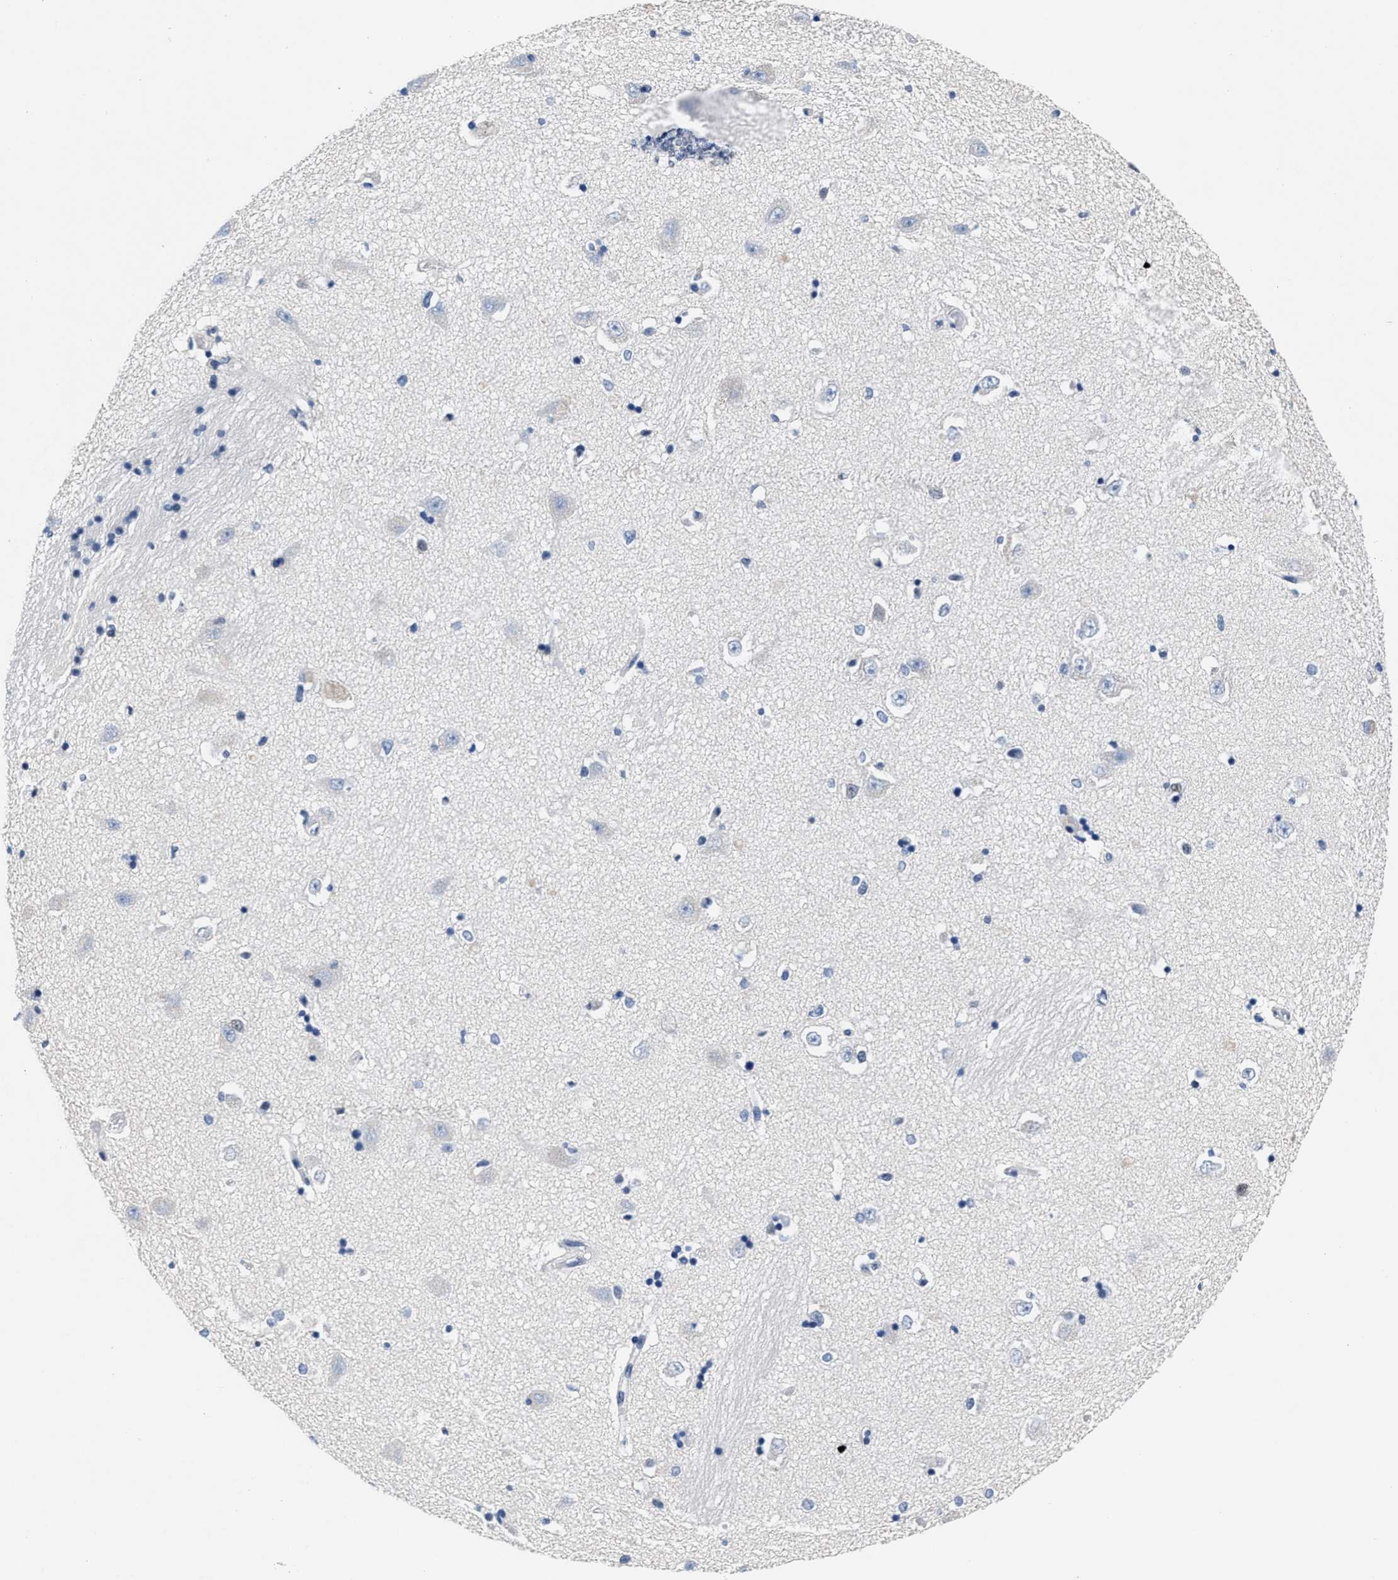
{"staining": {"intensity": "negative", "quantity": "none", "location": "none"}, "tissue": "hippocampus", "cell_type": "Glial cells", "image_type": "normal", "snomed": [{"axis": "morphology", "description": "Normal tissue, NOS"}, {"axis": "topography", "description": "Hippocampus"}], "caption": "A micrograph of hippocampus stained for a protein exhibits no brown staining in glial cells. (Immunohistochemistry (ihc), brightfield microscopy, high magnification).", "gene": "ID3", "patient": {"sex": "male", "age": 45}}